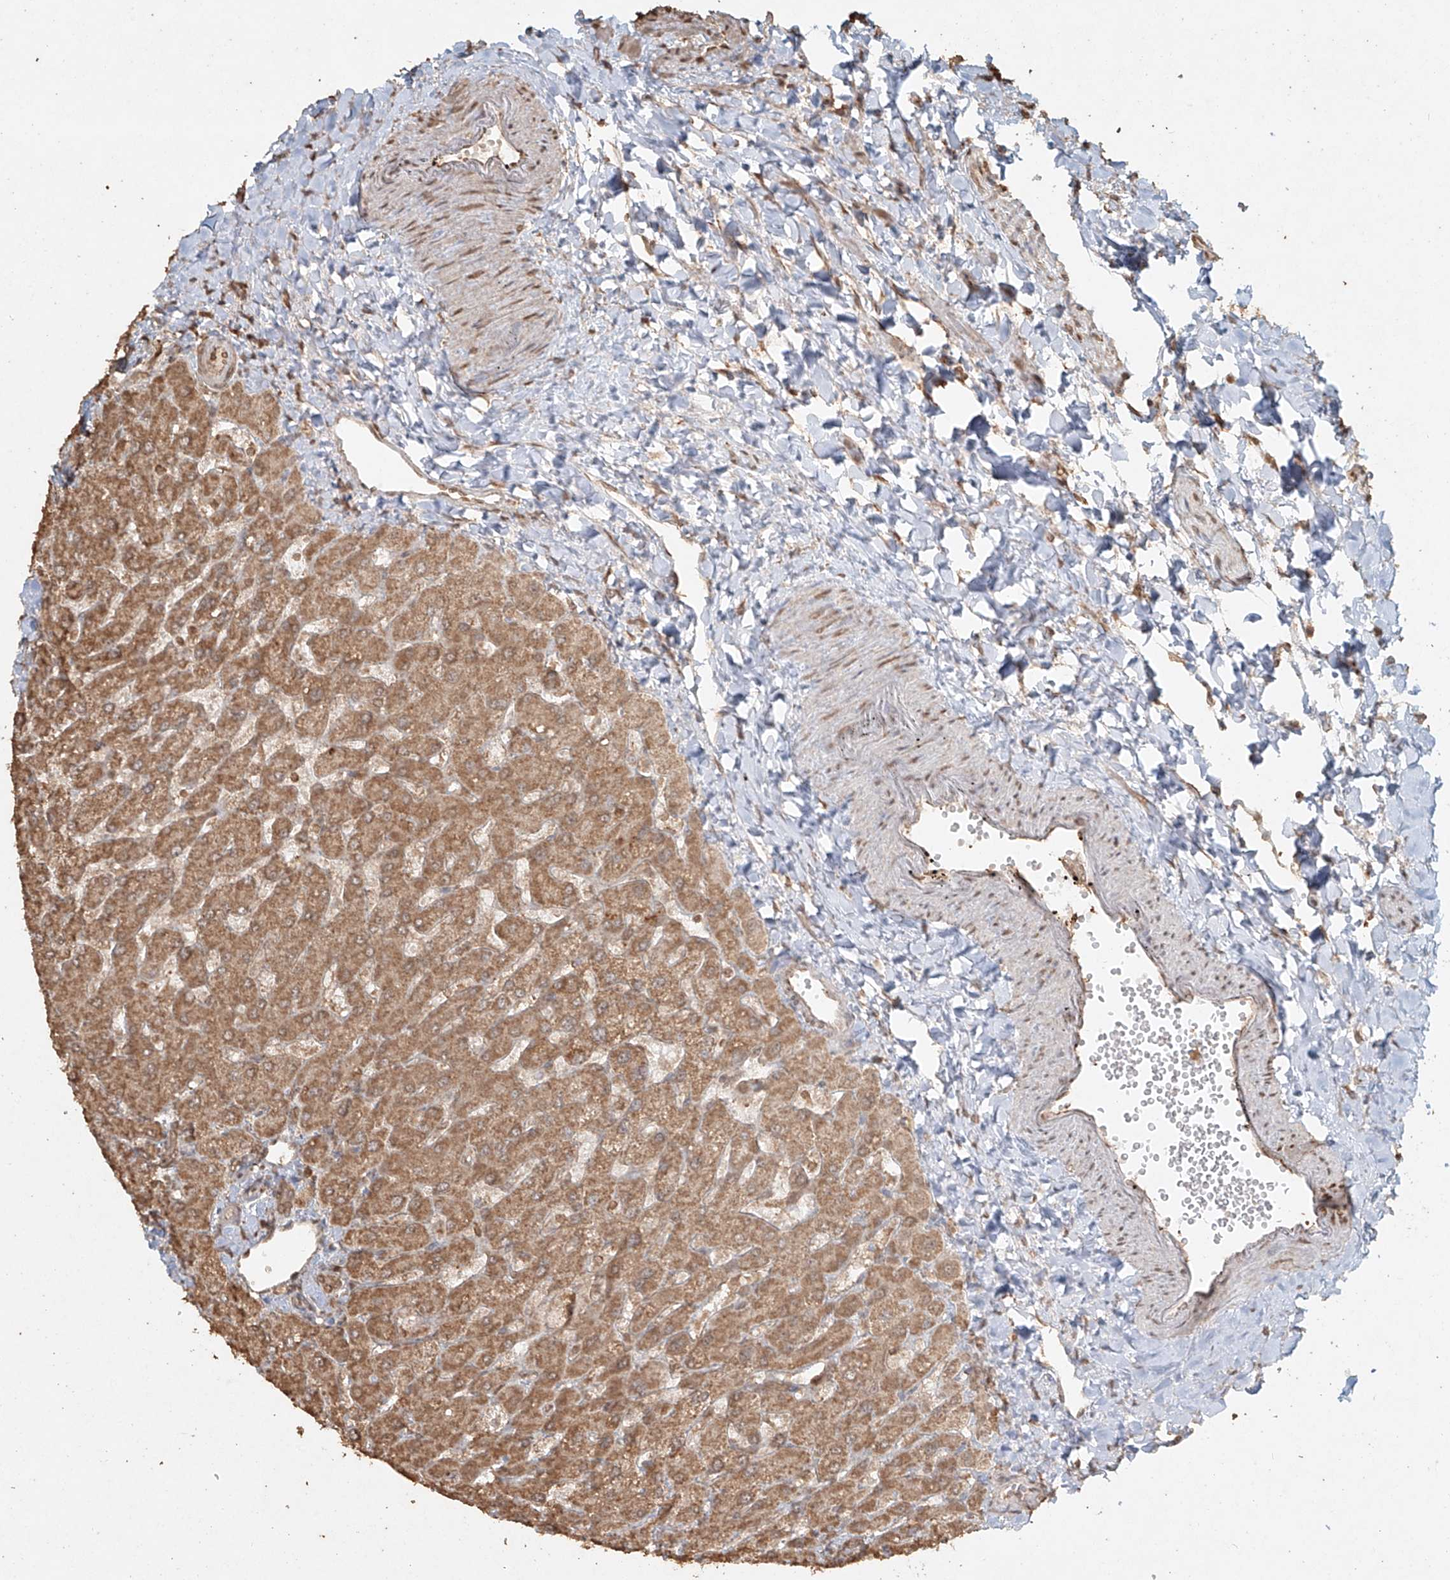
{"staining": {"intensity": "moderate", "quantity": ">75%", "location": "cytoplasmic/membranous,nuclear"}, "tissue": "liver", "cell_type": "Cholangiocytes", "image_type": "normal", "snomed": [{"axis": "morphology", "description": "Normal tissue, NOS"}, {"axis": "topography", "description": "Liver"}], "caption": "Moderate cytoplasmic/membranous,nuclear protein positivity is seen in approximately >75% of cholangiocytes in liver. The staining is performed using DAB (3,3'-diaminobenzidine) brown chromogen to label protein expression. The nuclei are counter-stained blue using hematoxylin.", "gene": "TIGAR", "patient": {"sex": "male", "age": 55}}